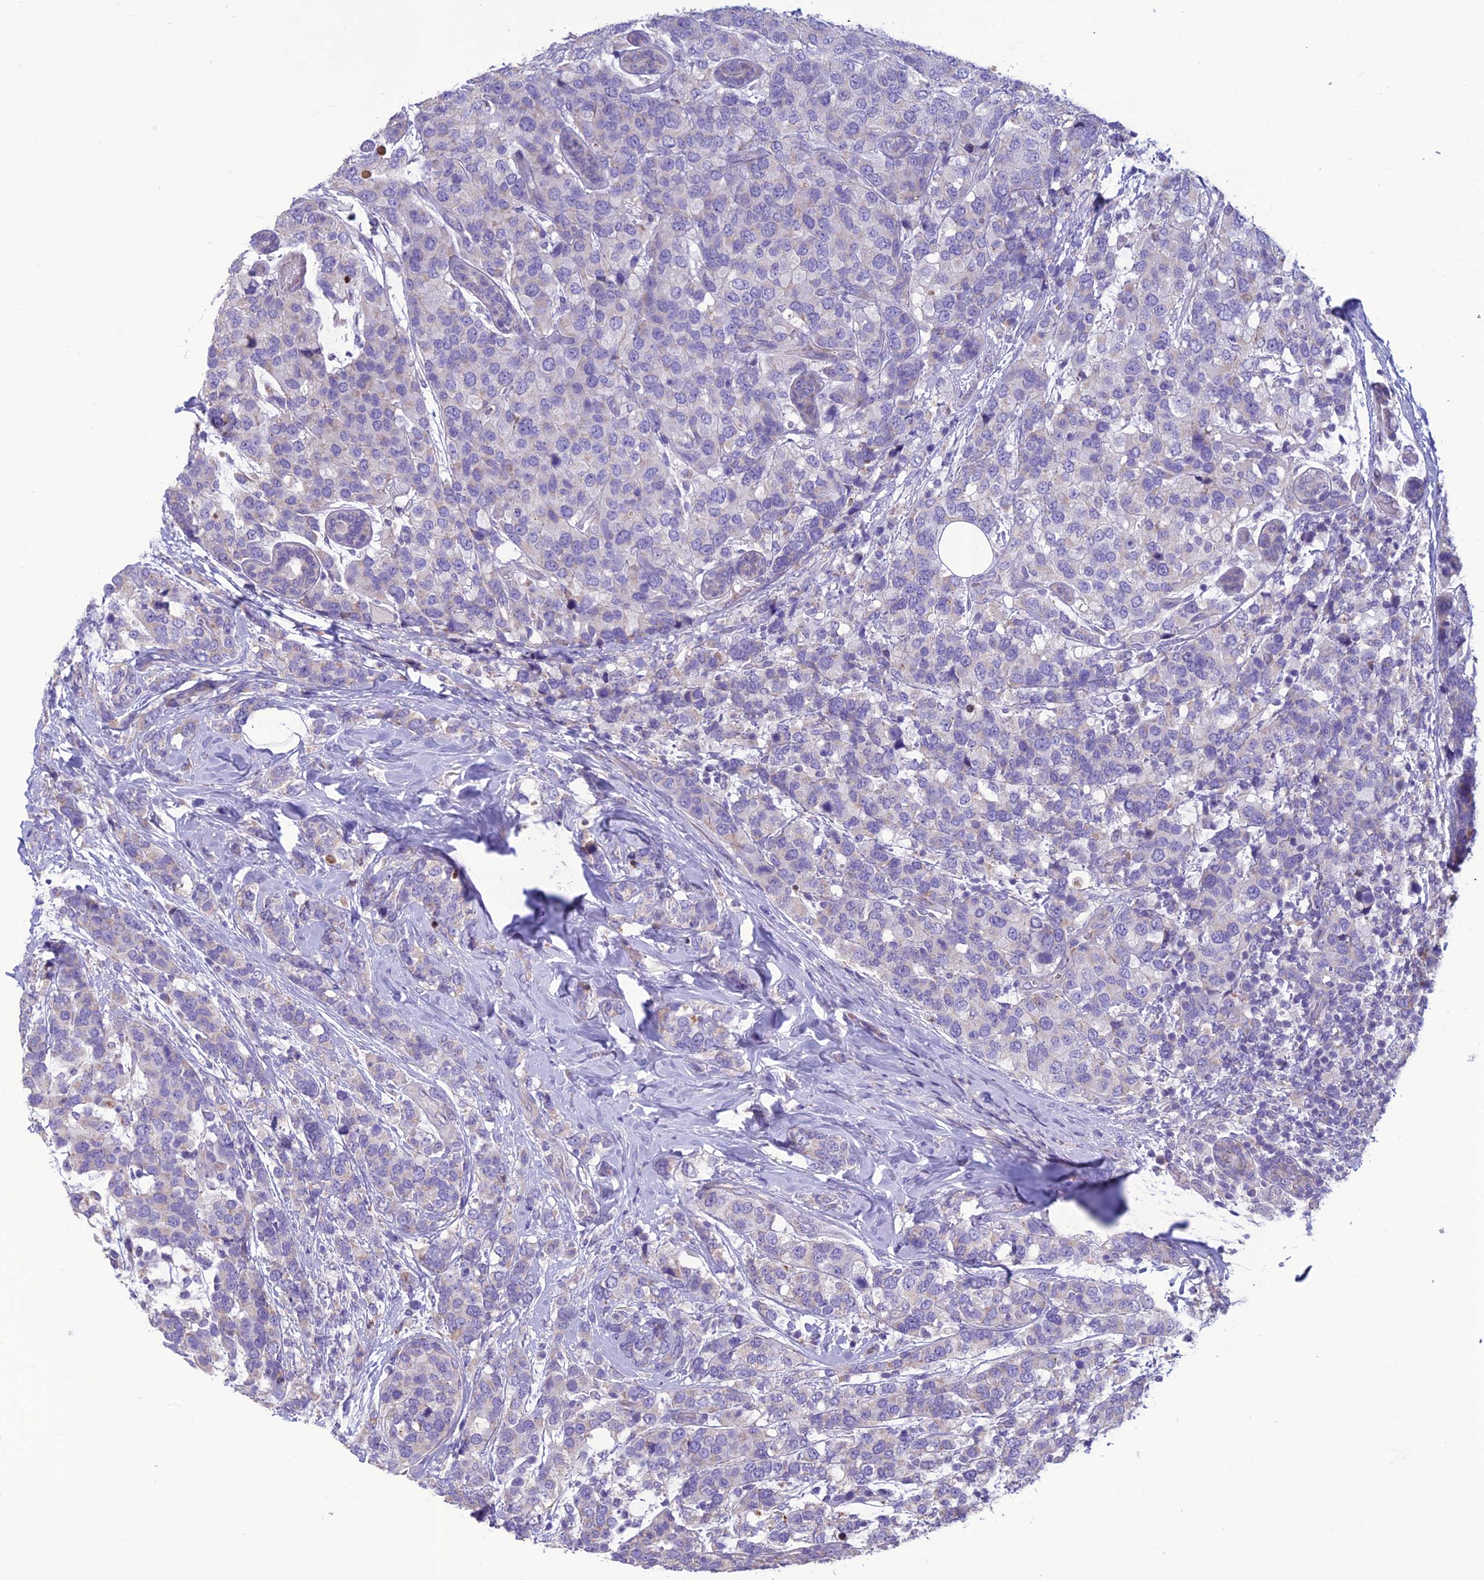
{"staining": {"intensity": "negative", "quantity": "none", "location": "none"}, "tissue": "breast cancer", "cell_type": "Tumor cells", "image_type": "cancer", "snomed": [{"axis": "morphology", "description": "Lobular carcinoma"}, {"axis": "topography", "description": "Breast"}], "caption": "High power microscopy image of an IHC histopathology image of lobular carcinoma (breast), revealing no significant positivity in tumor cells.", "gene": "BHMT2", "patient": {"sex": "female", "age": 59}}